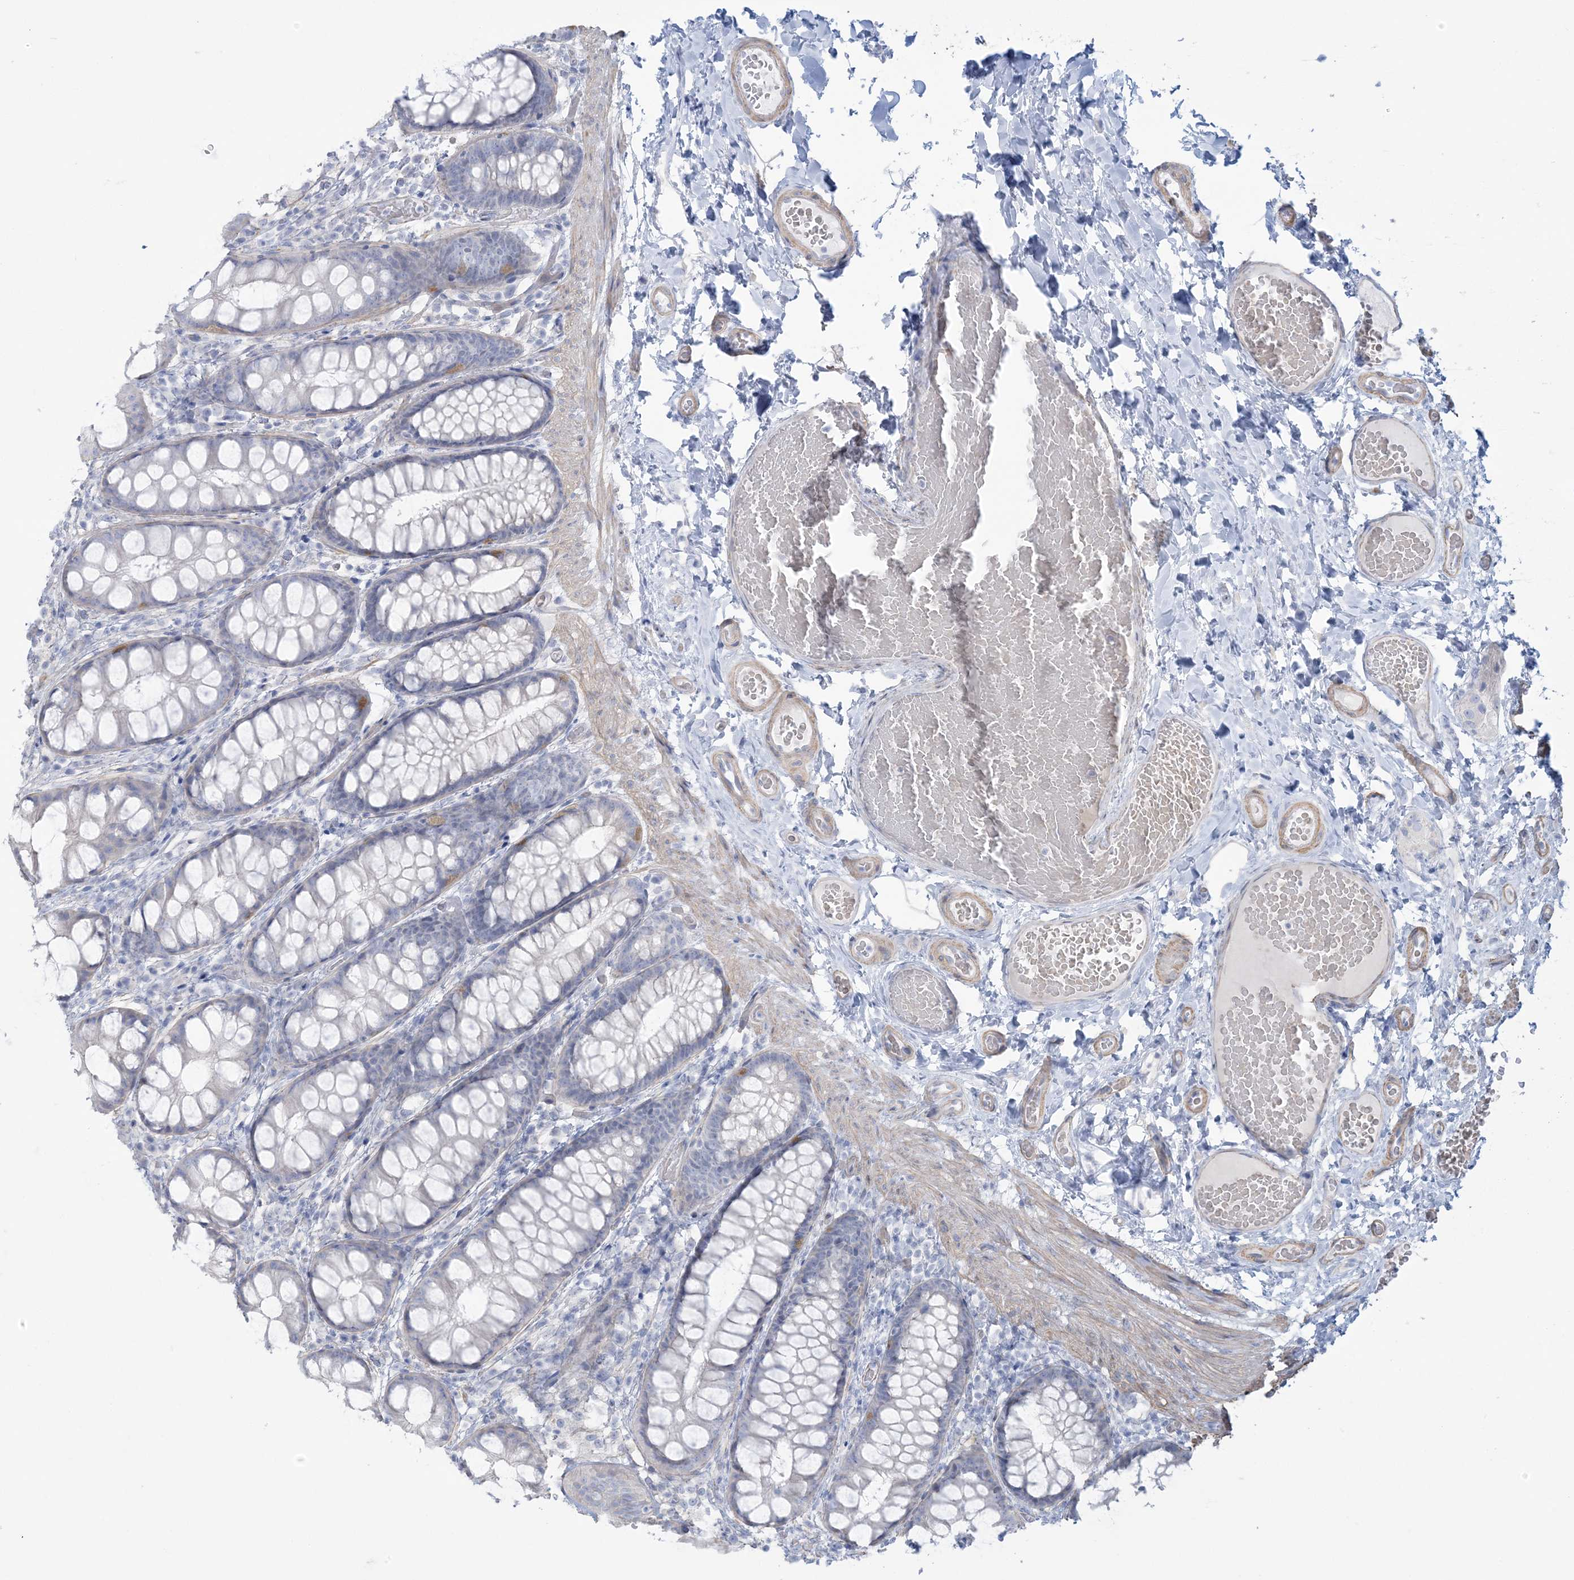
{"staining": {"intensity": "moderate", "quantity": ">75%", "location": "cytoplasmic/membranous"}, "tissue": "colon", "cell_type": "Endothelial cells", "image_type": "normal", "snomed": [{"axis": "morphology", "description": "Normal tissue, NOS"}, {"axis": "topography", "description": "Colon"}], "caption": "Colon stained with DAB IHC reveals medium levels of moderate cytoplasmic/membranous staining in about >75% of endothelial cells. (Stains: DAB (3,3'-diaminobenzidine) in brown, nuclei in blue, Microscopy: brightfield microscopy at high magnification).", "gene": "AGXT", "patient": {"sex": "male", "age": 47}}